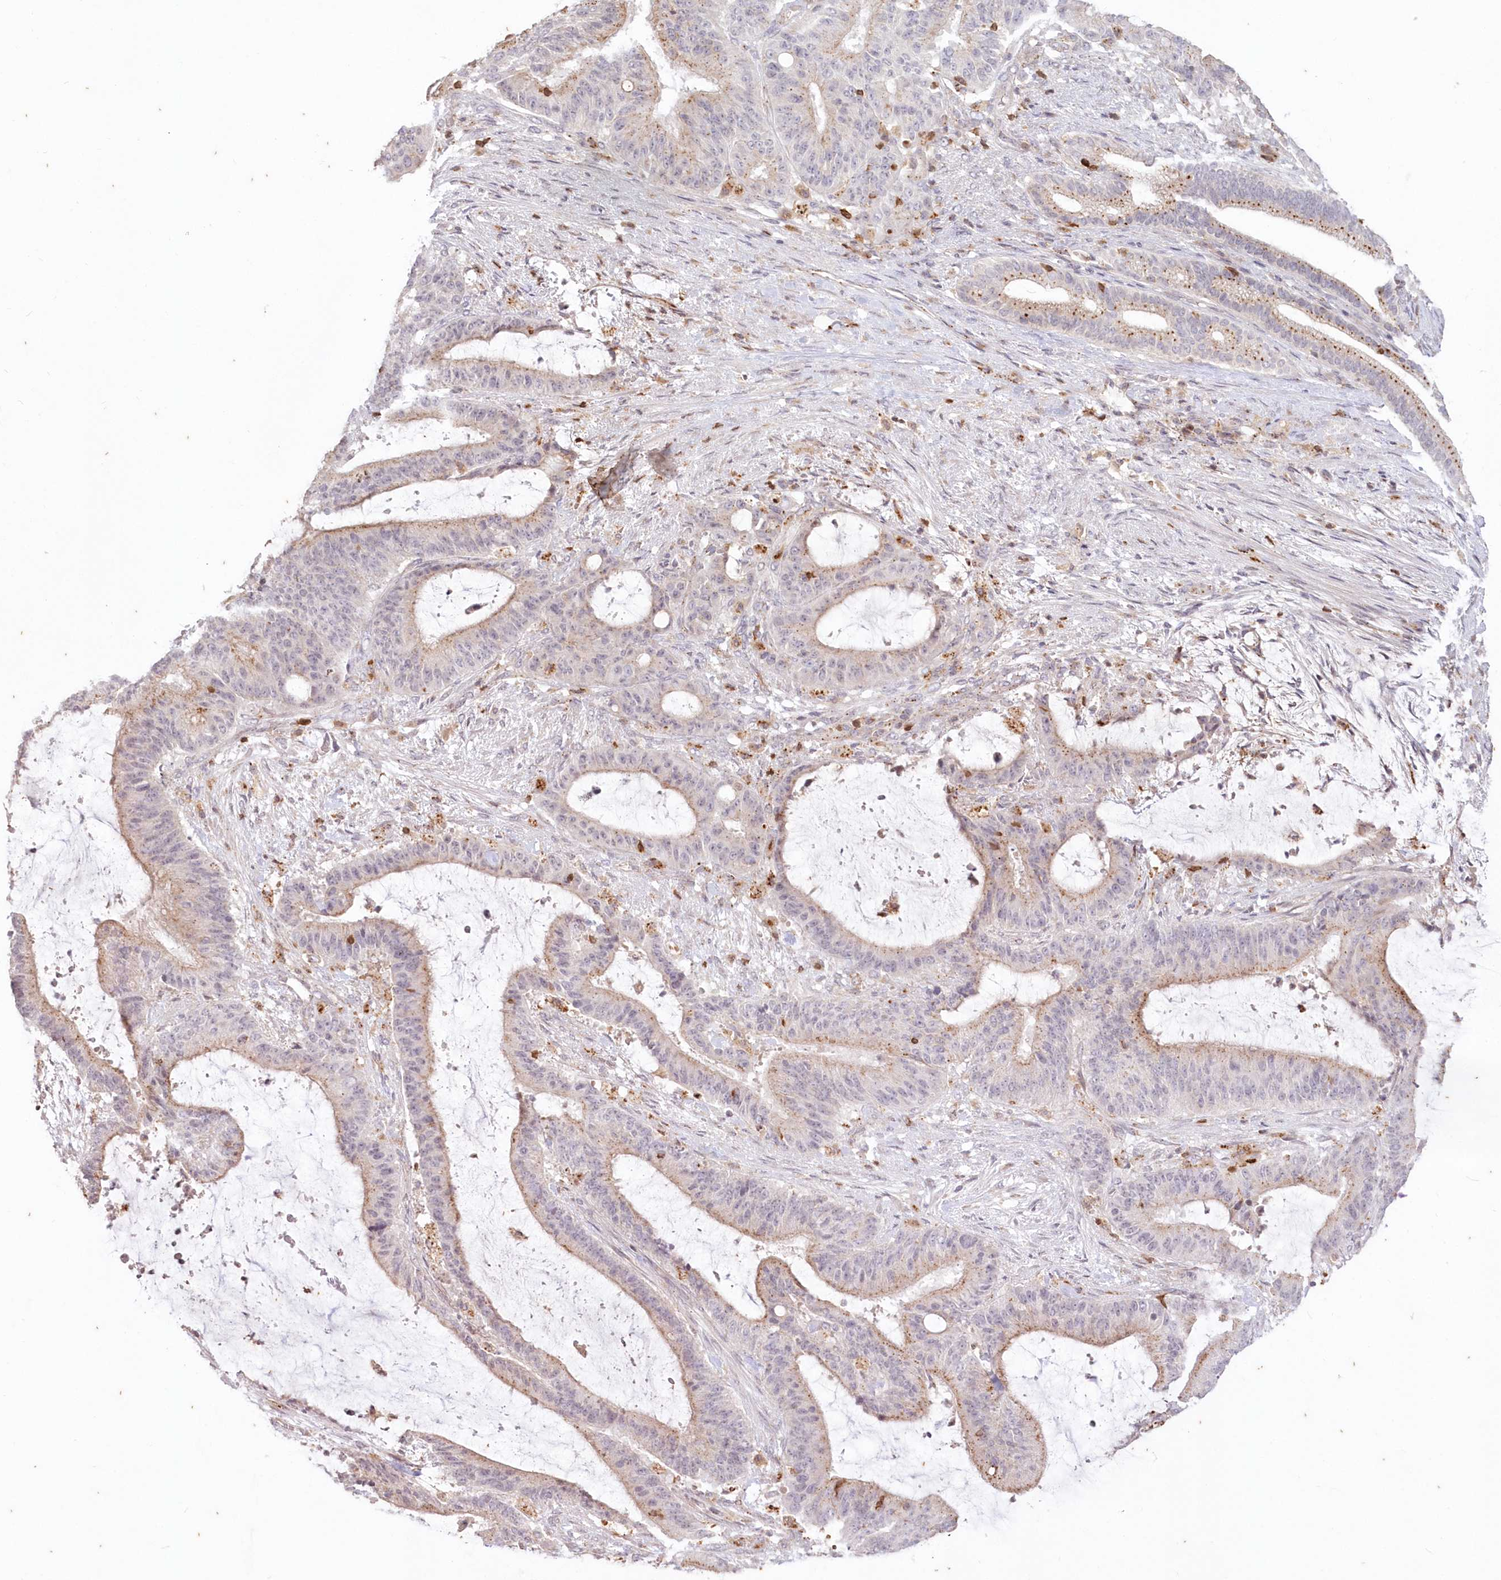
{"staining": {"intensity": "moderate", "quantity": "25%-75%", "location": "cytoplasmic/membranous"}, "tissue": "liver cancer", "cell_type": "Tumor cells", "image_type": "cancer", "snomed": [{"axis": "morphology", "description": "Normal tissue, NOS"}, {"axis": "morphology", "description": "Cholangiocarcinoma"}, {"axis": "topography", "description": "Liver"}, {"axis": "topography", "description": "Peripheral nerve tissue"}], "caption": "Human cholangiocarcinoma (liver) stained for a protein (brown) displays moderate cytoplasmic/membranous positive expression in approximately 25%-75% of tumor cells.", "gene": "MTMR3", "patient": {"sex": "female", "age": 73}}